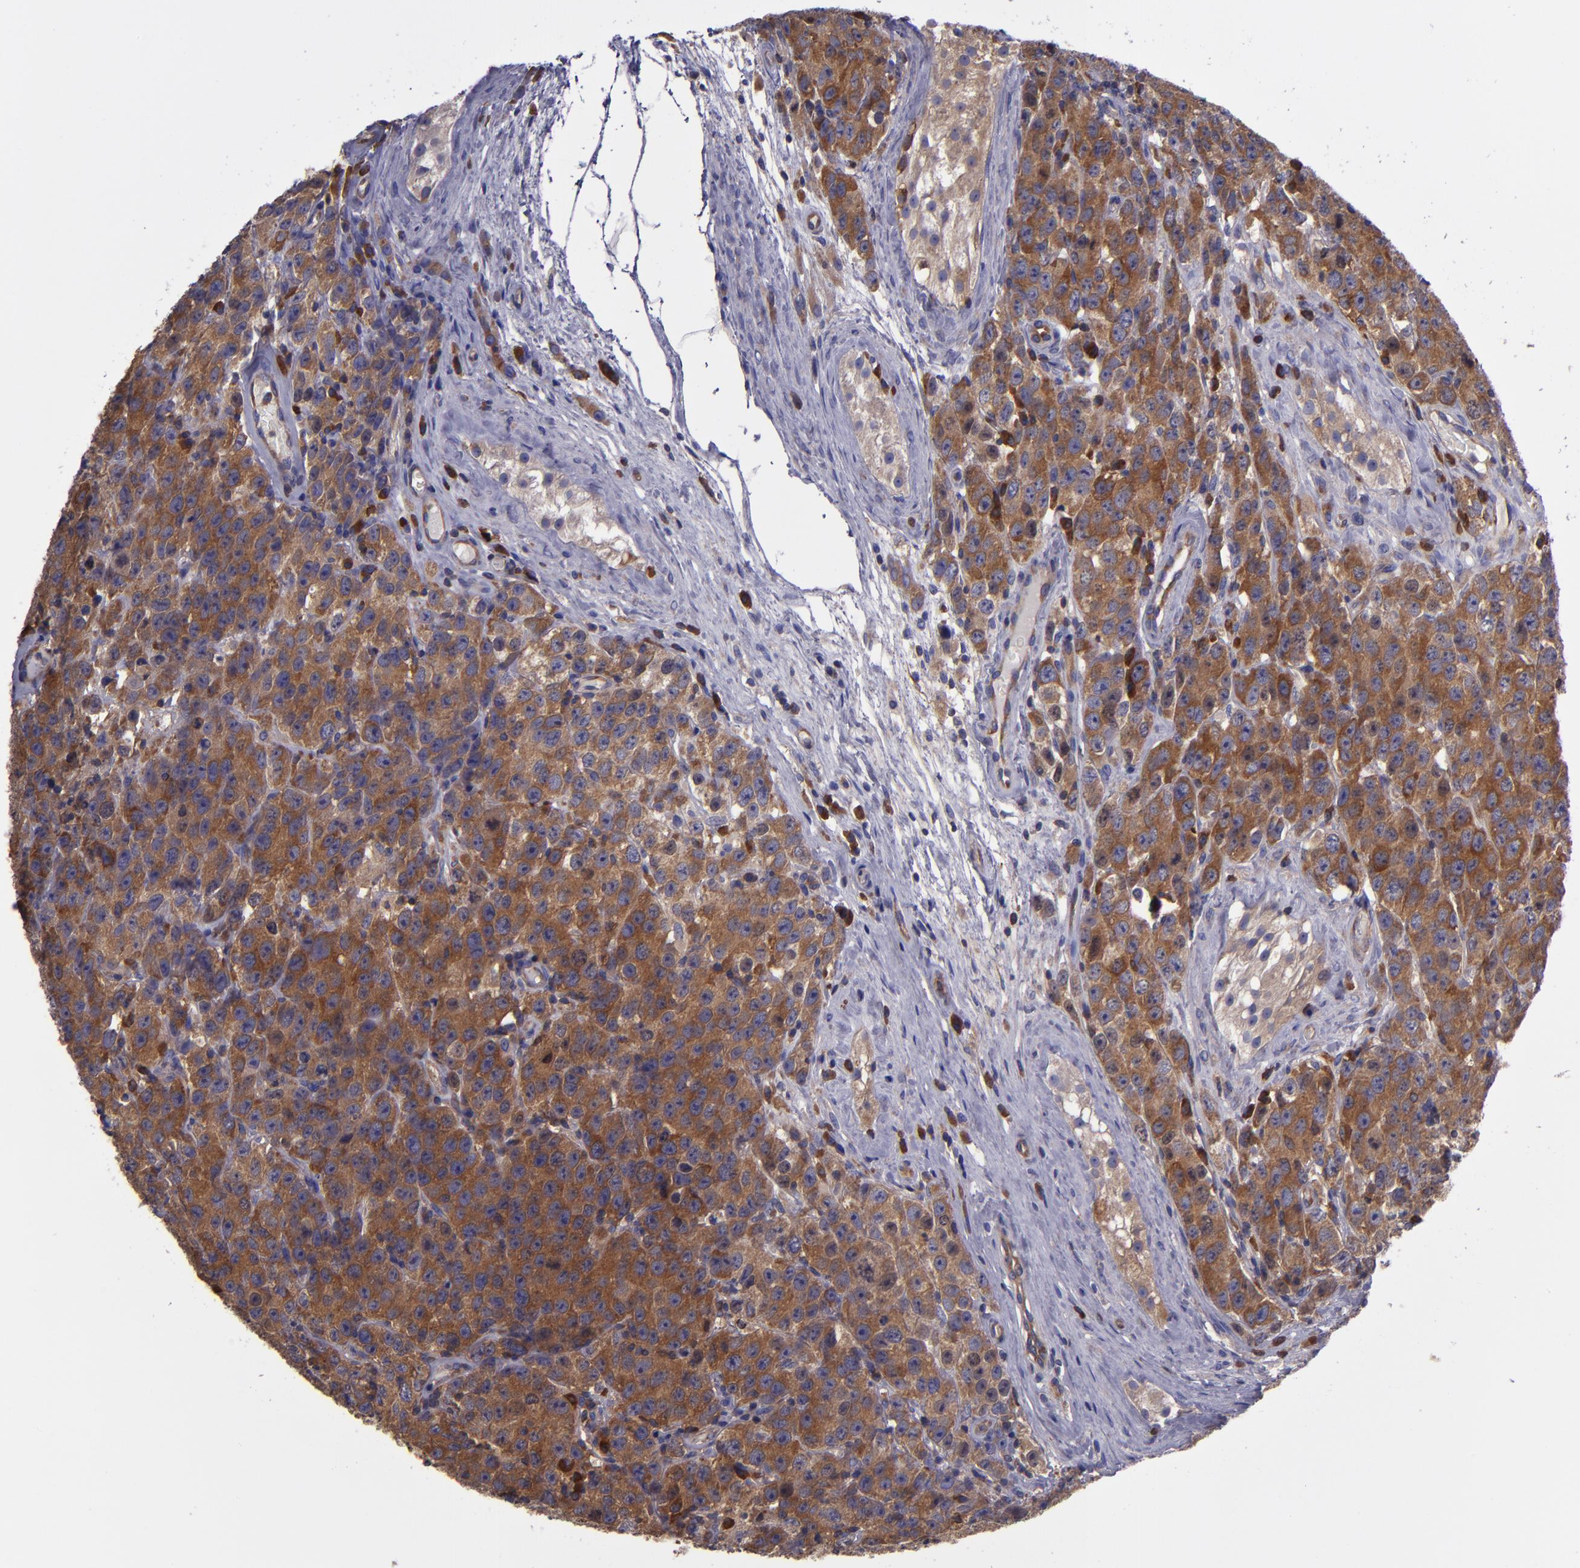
{"staining": {"intensity": "strong", "quantity": ">75%", "location": "cytoplasmic/membranous"}, "tissue": "testis cancer", "cell_type": "Tumor cells", "image_type": "cancer", "snomed": [{"axis": "morphology", "description": "Seminoma, NOS"}, {"axis": "topography", "description": "Testis"}], "caption": "Testis cancer stained with IHC exhibits strong cytoplasmic/membranous staining in approximately >75% of tumor cells. (Stains: DAB (3,3'-diaminobenzidine) in brown, nuclei in blue, Microscopy: brightfield microscopy at high magnification).", "gene": "CARS1", "patient": {"sex": "male", "age": 52}}